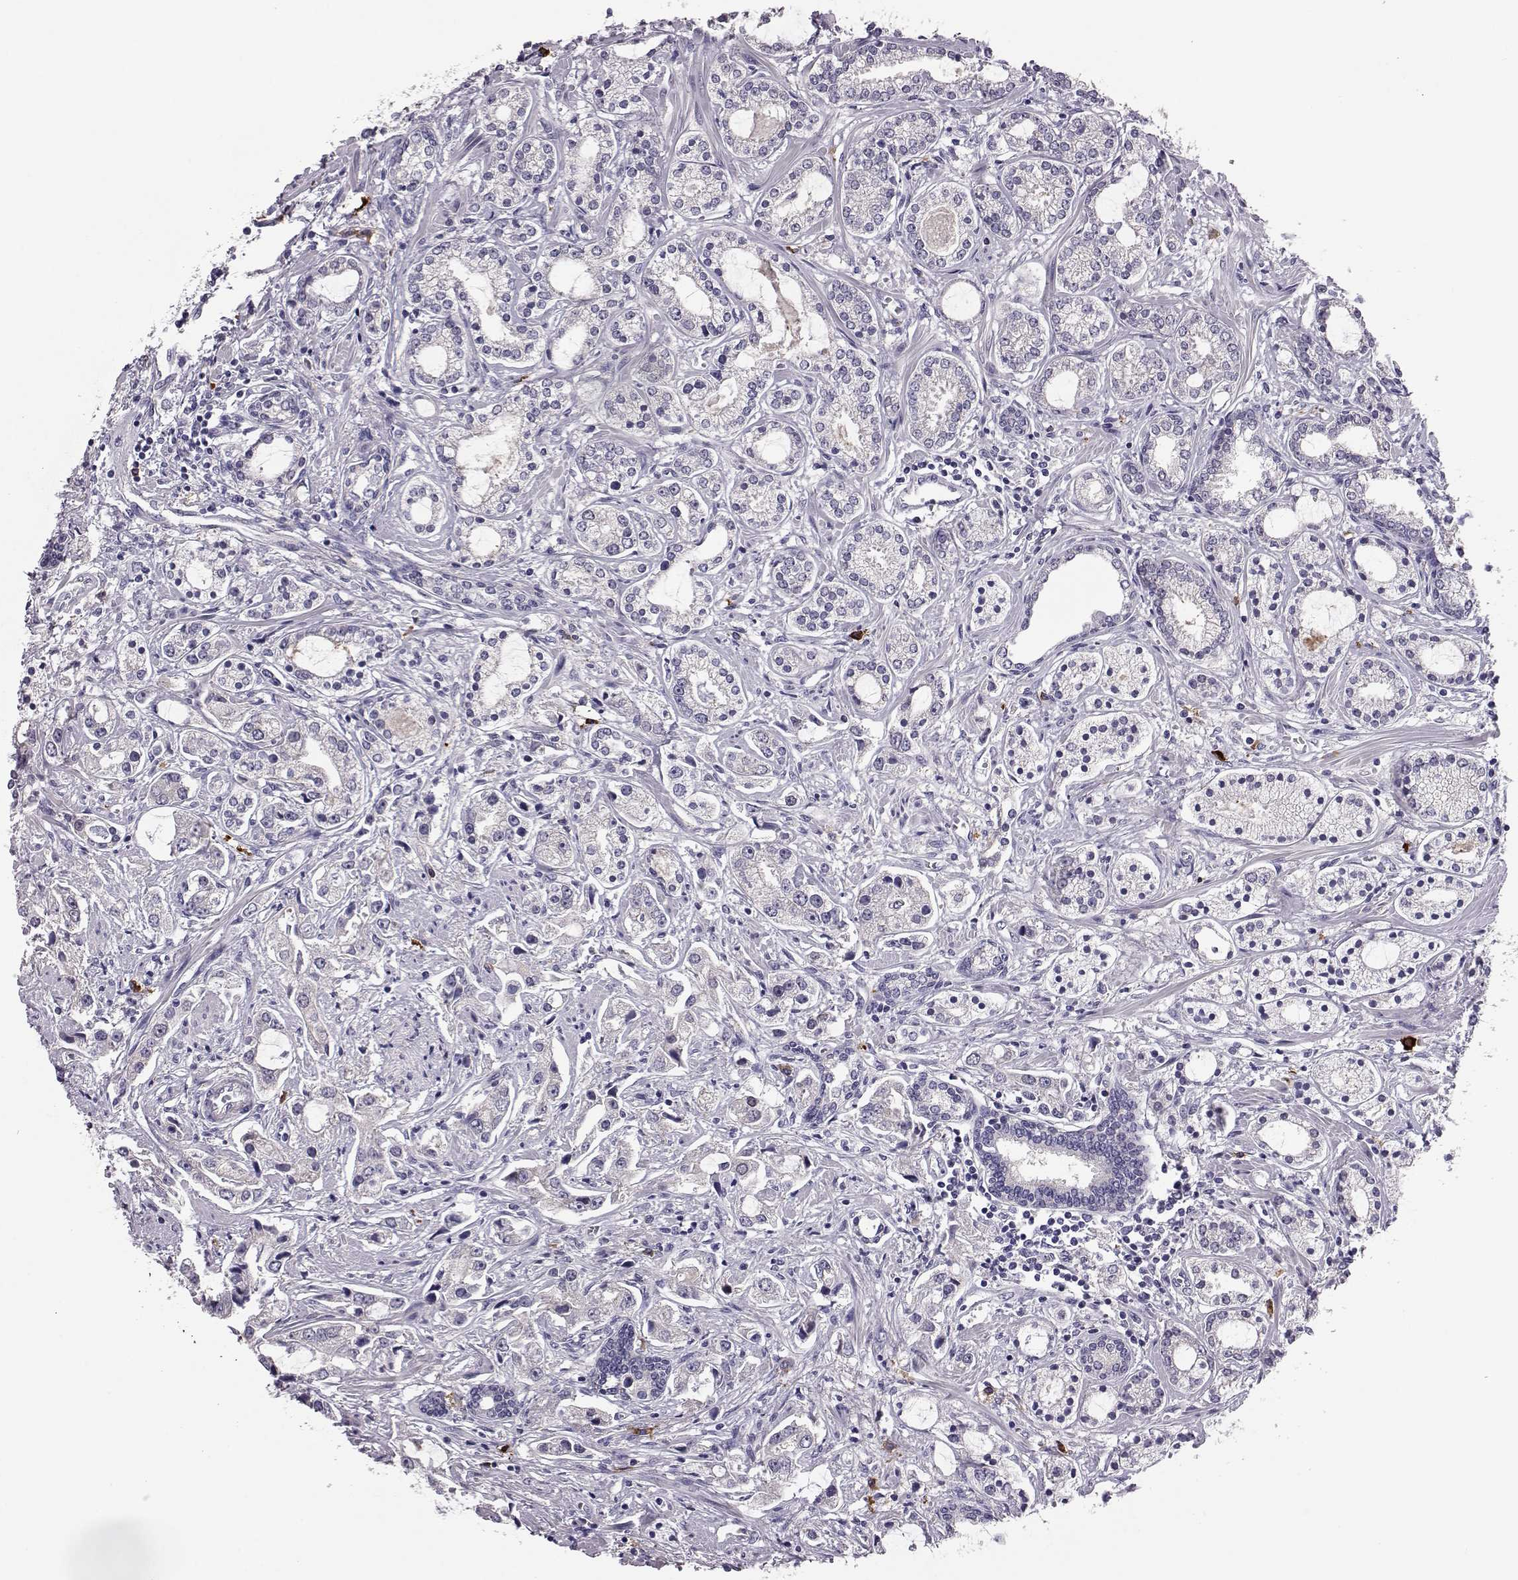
{"staining": {"intensity": "negative", "quantity": "none", "location": "none"}, "tissue": "prostate cancer", "cell_type": "Tumor cells", "image_type": "cancer", "snomed": [{"axis": "morphology", "description": "Adenocarcinoma, Medium grade"}, {"axis": "topography", "description": "Prostate"}], "caption": "Micrograph shows no significant protein staining in tumor cells of prostate medium-grade adenocarcinoma. The staining is performed using DAB brown chromogen with nuclei counter-stained in using hematoxylin.", "gene": "ADGRG5", "patient": {"sex": "male", "age": 57}}